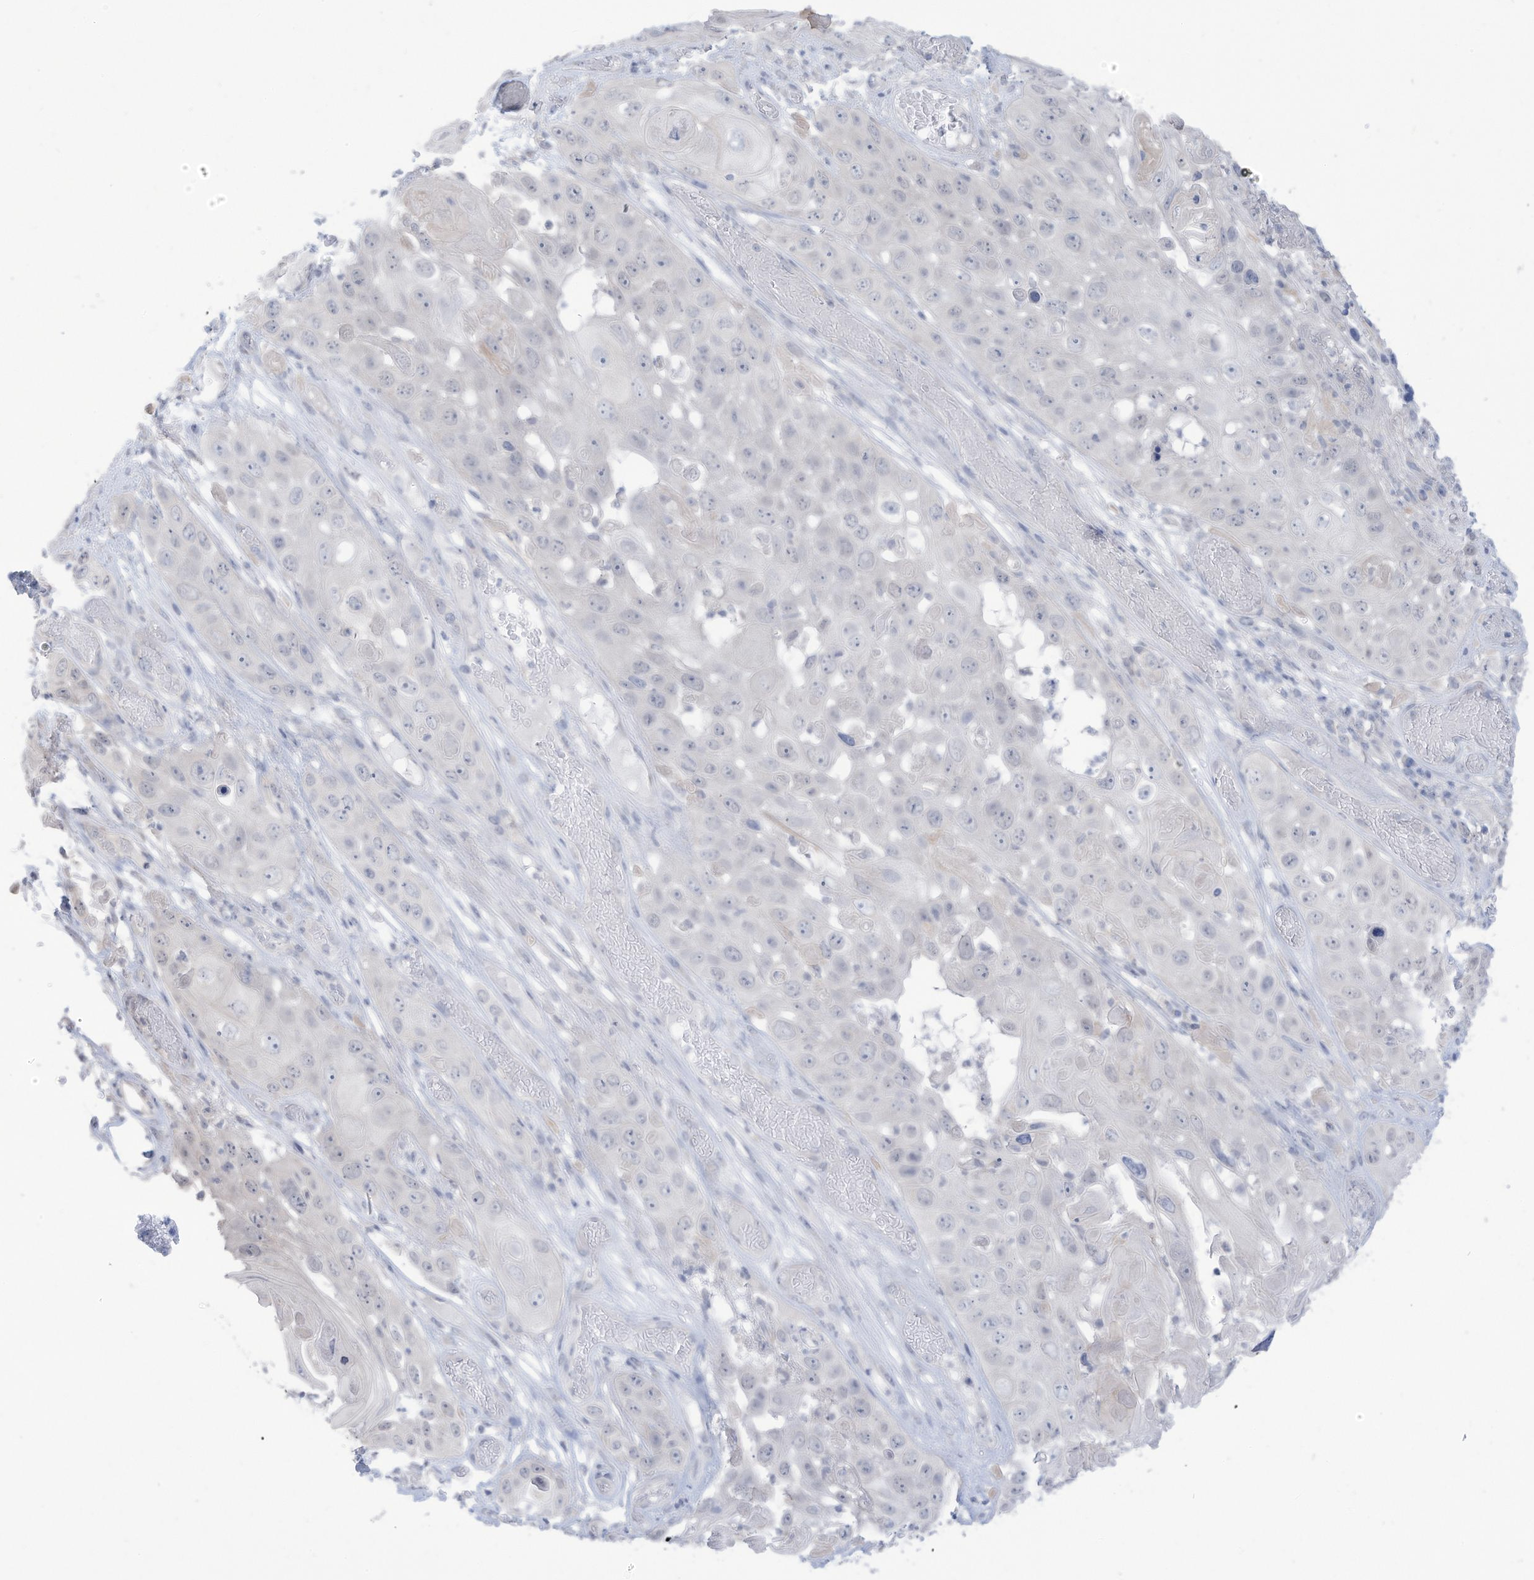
{"staining": {"intensity": "negative", "quantity": "none", "location": "none"}, "tissue": "skin cancer", "cell_type": "Tumor cells", "image_type": "cancer", "snomed": [{"axis": "morphology", "description": "Squamous cell carcinoma, NOS"}, {"axis": "topography", "description": "Skin"}], "caption": "Squamous cell carcinoma (skin) was stained to show a protein in brown. There is no significant expression in tumor cells.", "gene": "OGT", "patient": {"sex": "male", "age": 55}}